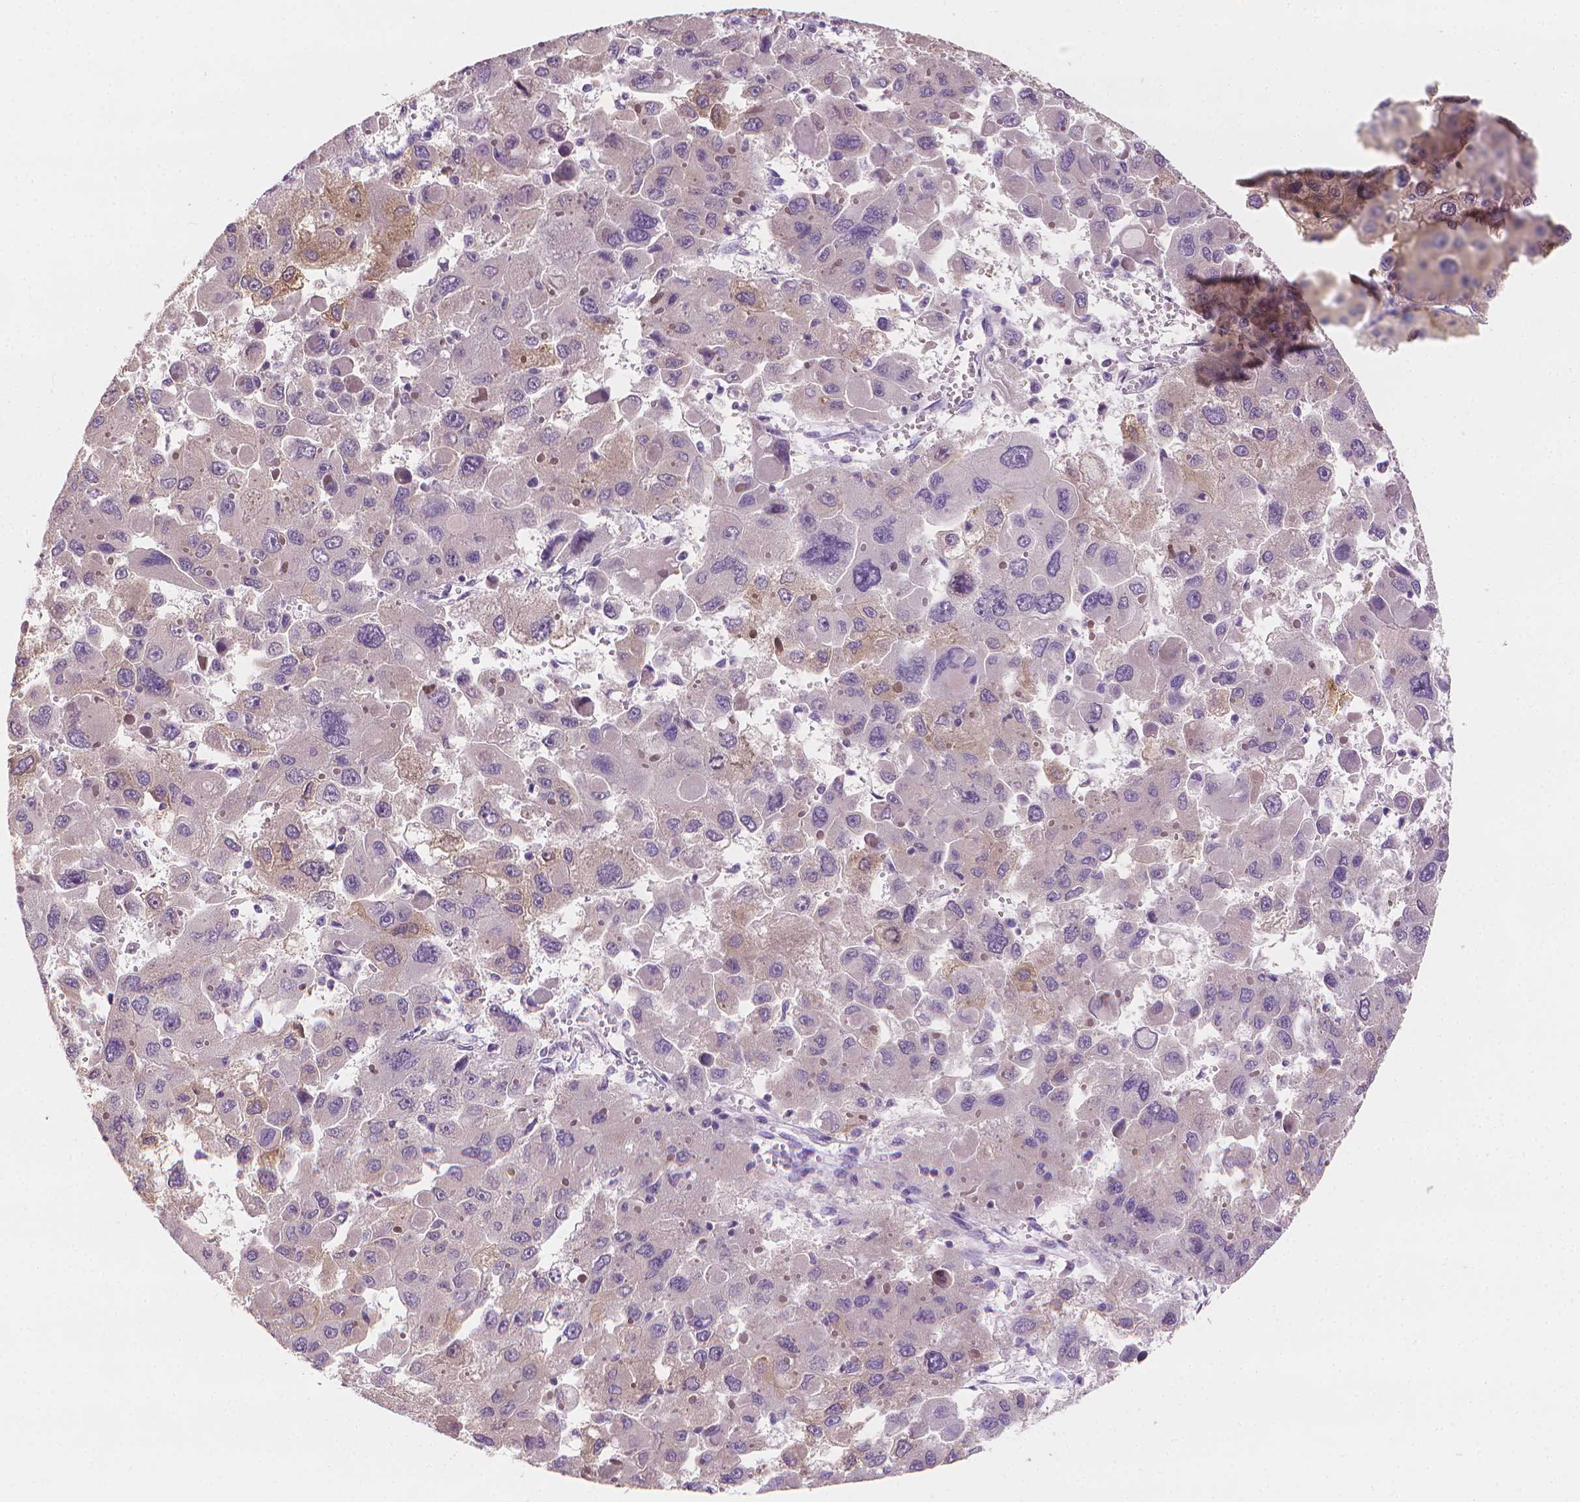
{"staining": {"intensity": "negative", "quantity": "none", "location": "none"}, "tissue": "liver cancer", "cell_type": "Tumor cells", "image_type": "cancer", "snomed": [{"axis": "morphology", "description": "Carcinoma, Hepatocellular, NOS"}, {"axis": "topography", "description": "Liver"}], "caption": "This is an IHC micrograph of liver cancer (hepatocellular carcinoma). There is no positivity in tumor cells.", "gene": "FASN", "patient": {"sex": "female", "age": 41}}